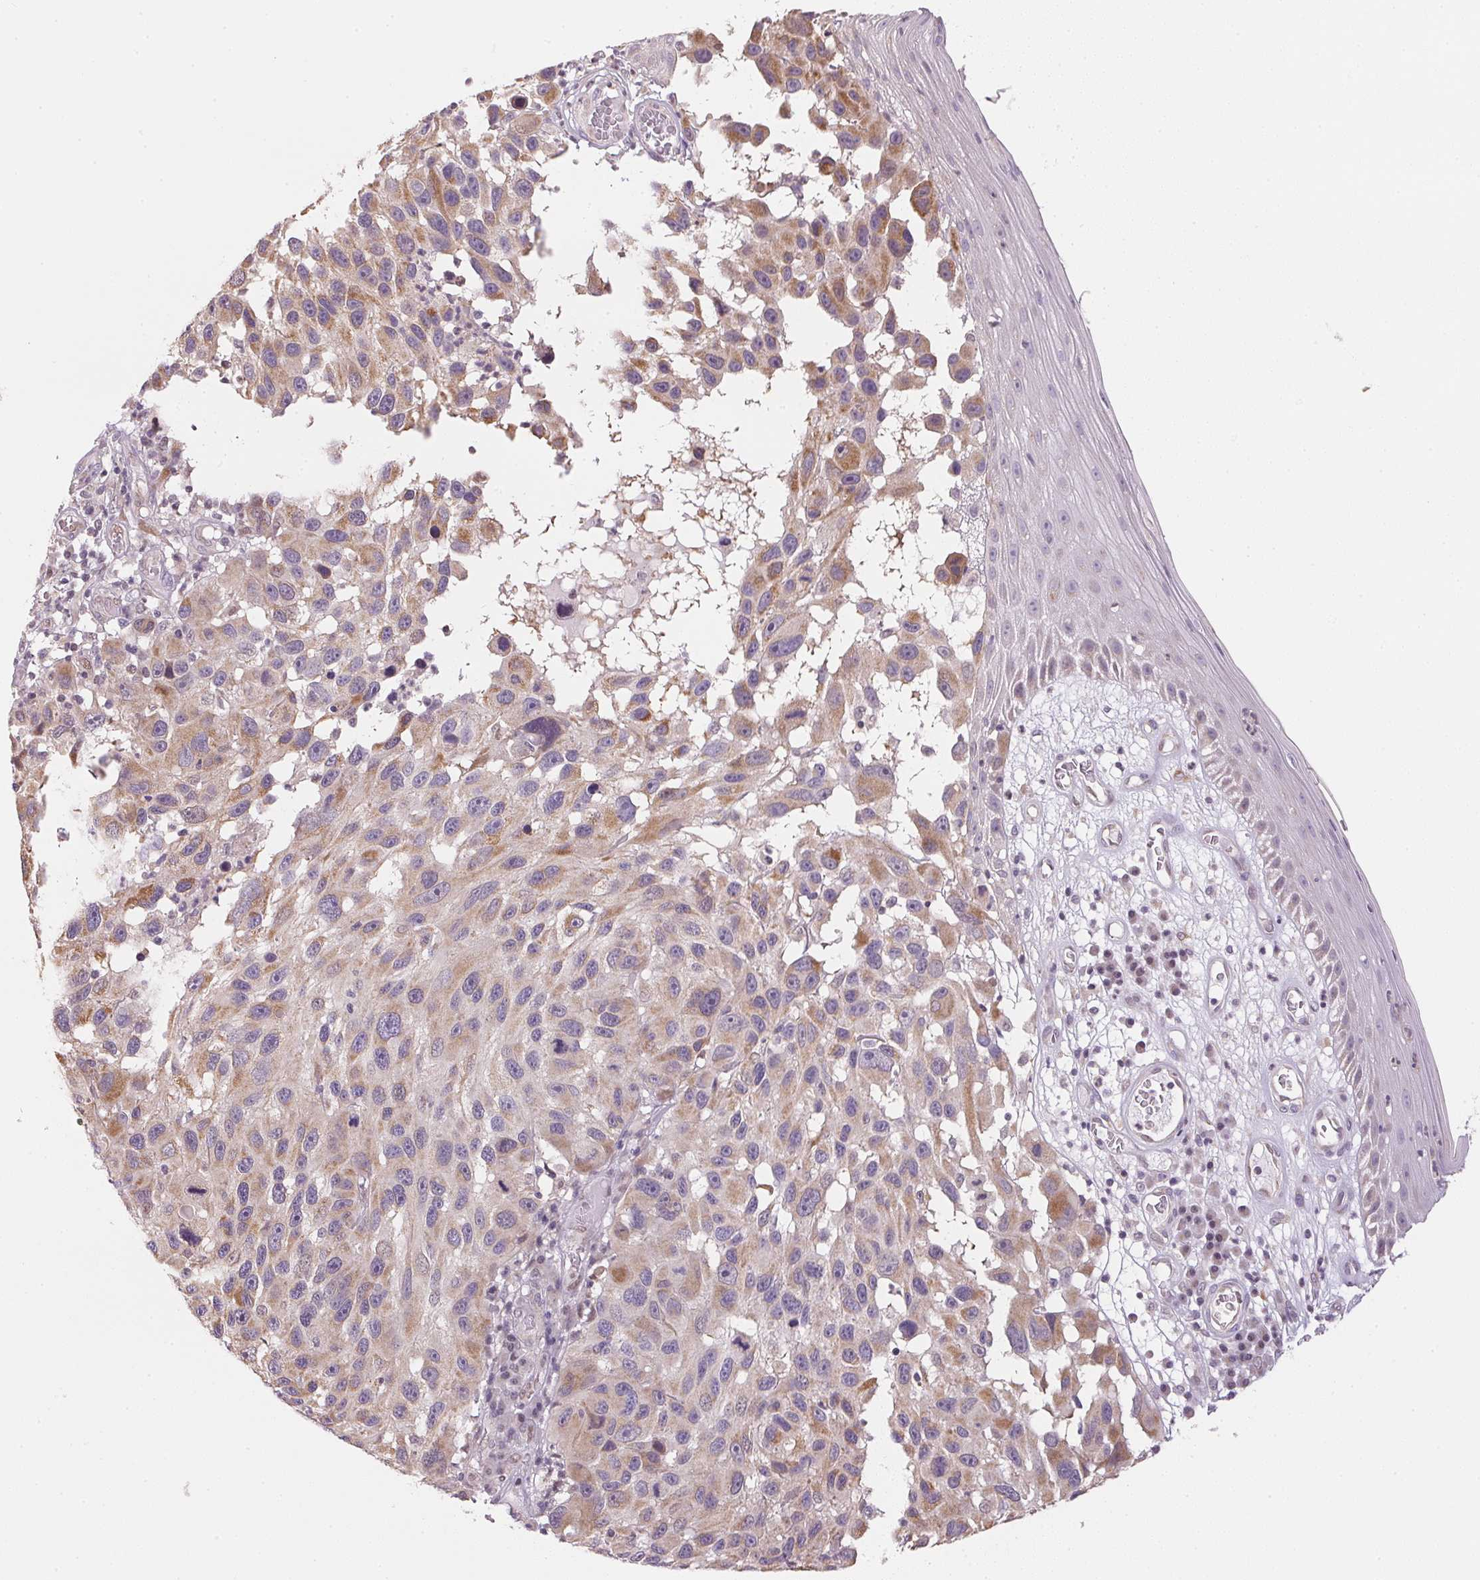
{"staining": {"intensity": "weak", "quantity": "25%-75%", "location": "cytoplasmic/membranous"}, "tissue": "melanoma", "cell_type": "Tumor cells", "image_type": "cancer", "snomed": [{"axis": "morphology", "description": "Malignant melanoma, NOS"}, {"axis": "topography", "description": "Skin"}], "caption": "A brown stain highlights weak cytoplasmic/membranous staining of a protein in malignant melanoma tumor cells.", "gene": "SC5D", "patient": {"sex": "male", "age": 53}}